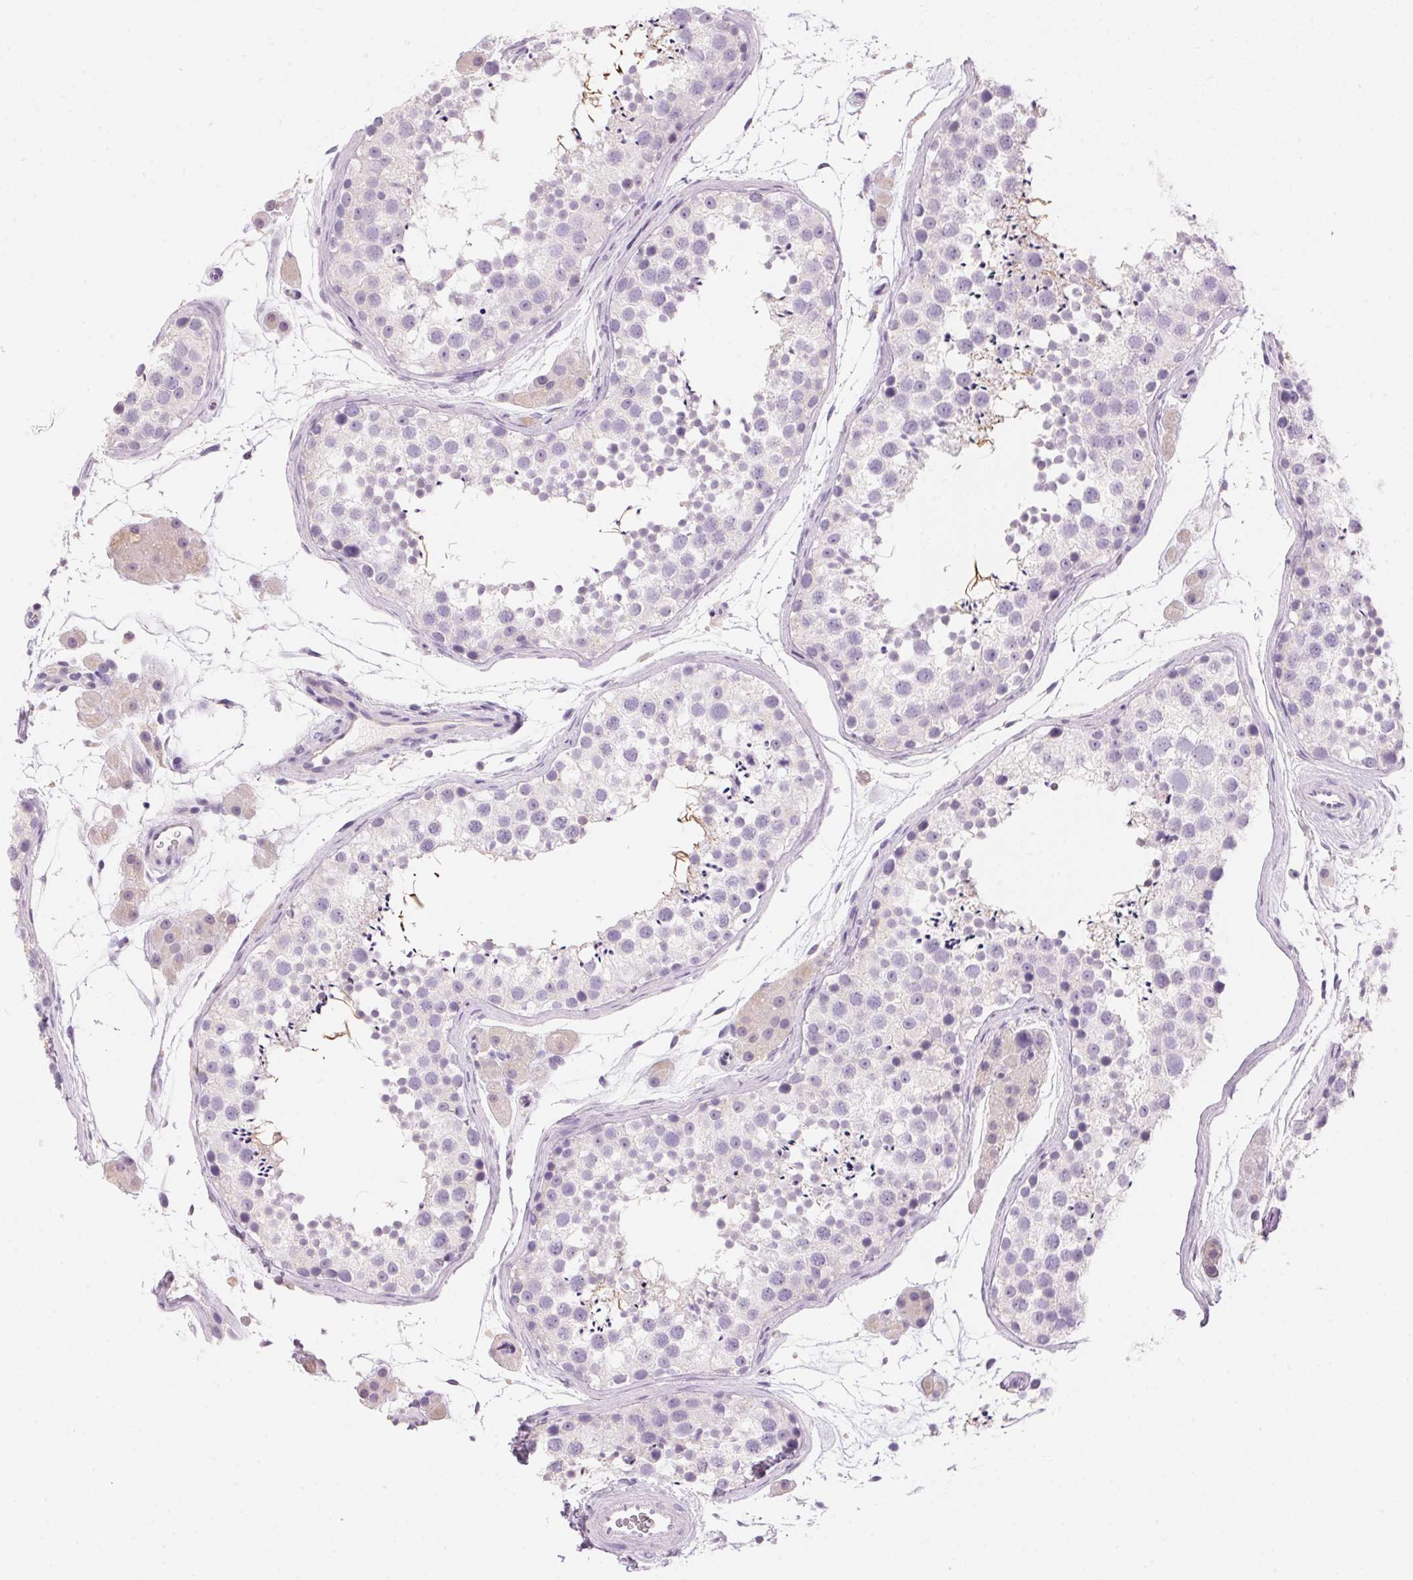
{"staining": {"intensity": "negative", "quantity": "none", "location": "none"}, "tissue": "testis", "cell_type": "Cells in seminiferous ducts", "image_type": "normal", "snomed": [{"axis": "morphology", "description": "Normal tissue, NOS"}, {"axis": "topography", "description": "Testis"}], "caption": "Immunohistochemistry histopathology image of unremarkable testis stained for a protein (brown), which reveals no positivity in cells in seminiferous ducts. (Brightfield microscopy of DAB (3,3'-diaminobenzidine) immunohistochemistry (IHC) at high magnification).", "gene": "HSD17B2", "patient": {"sex": "male", "age": 41}}